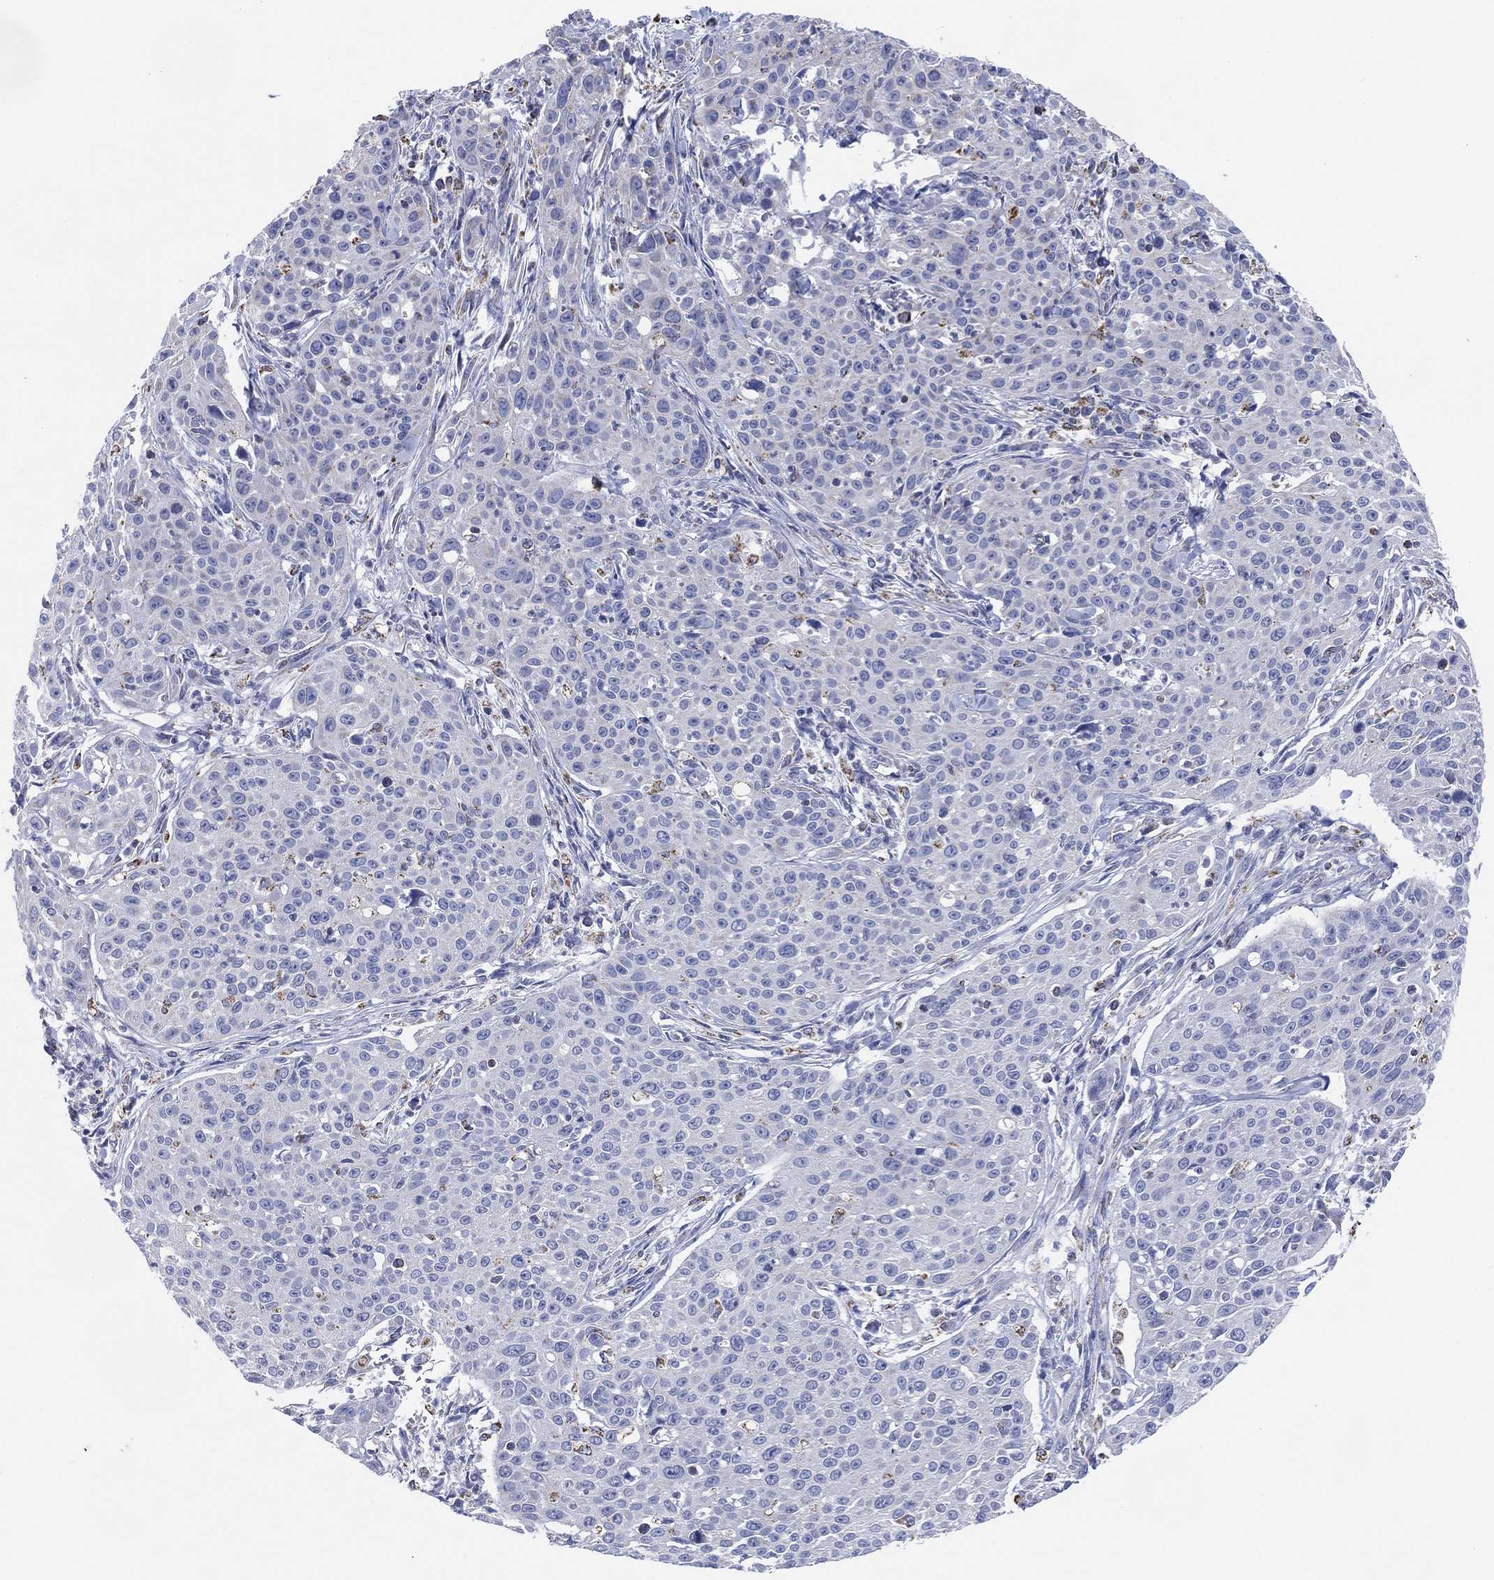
{"staining": {"intensity": "negative", "quantity": "none", "location": "none"}, "tissue": "cervical cancer", "cell_type": "Tumor cells", "image_type": "cancer", "snomed": [{"axis": "morphology", "description": "Squamous cell carcinoma, NOS"}, {"axis": "topography", "description": "Cervix"}], "caption": "Cervical cancer stained for a protein using IHC exhibits no staining tumor cells.", "gene": "CFTR", "patient": {"sex": "female", "age": 26}}